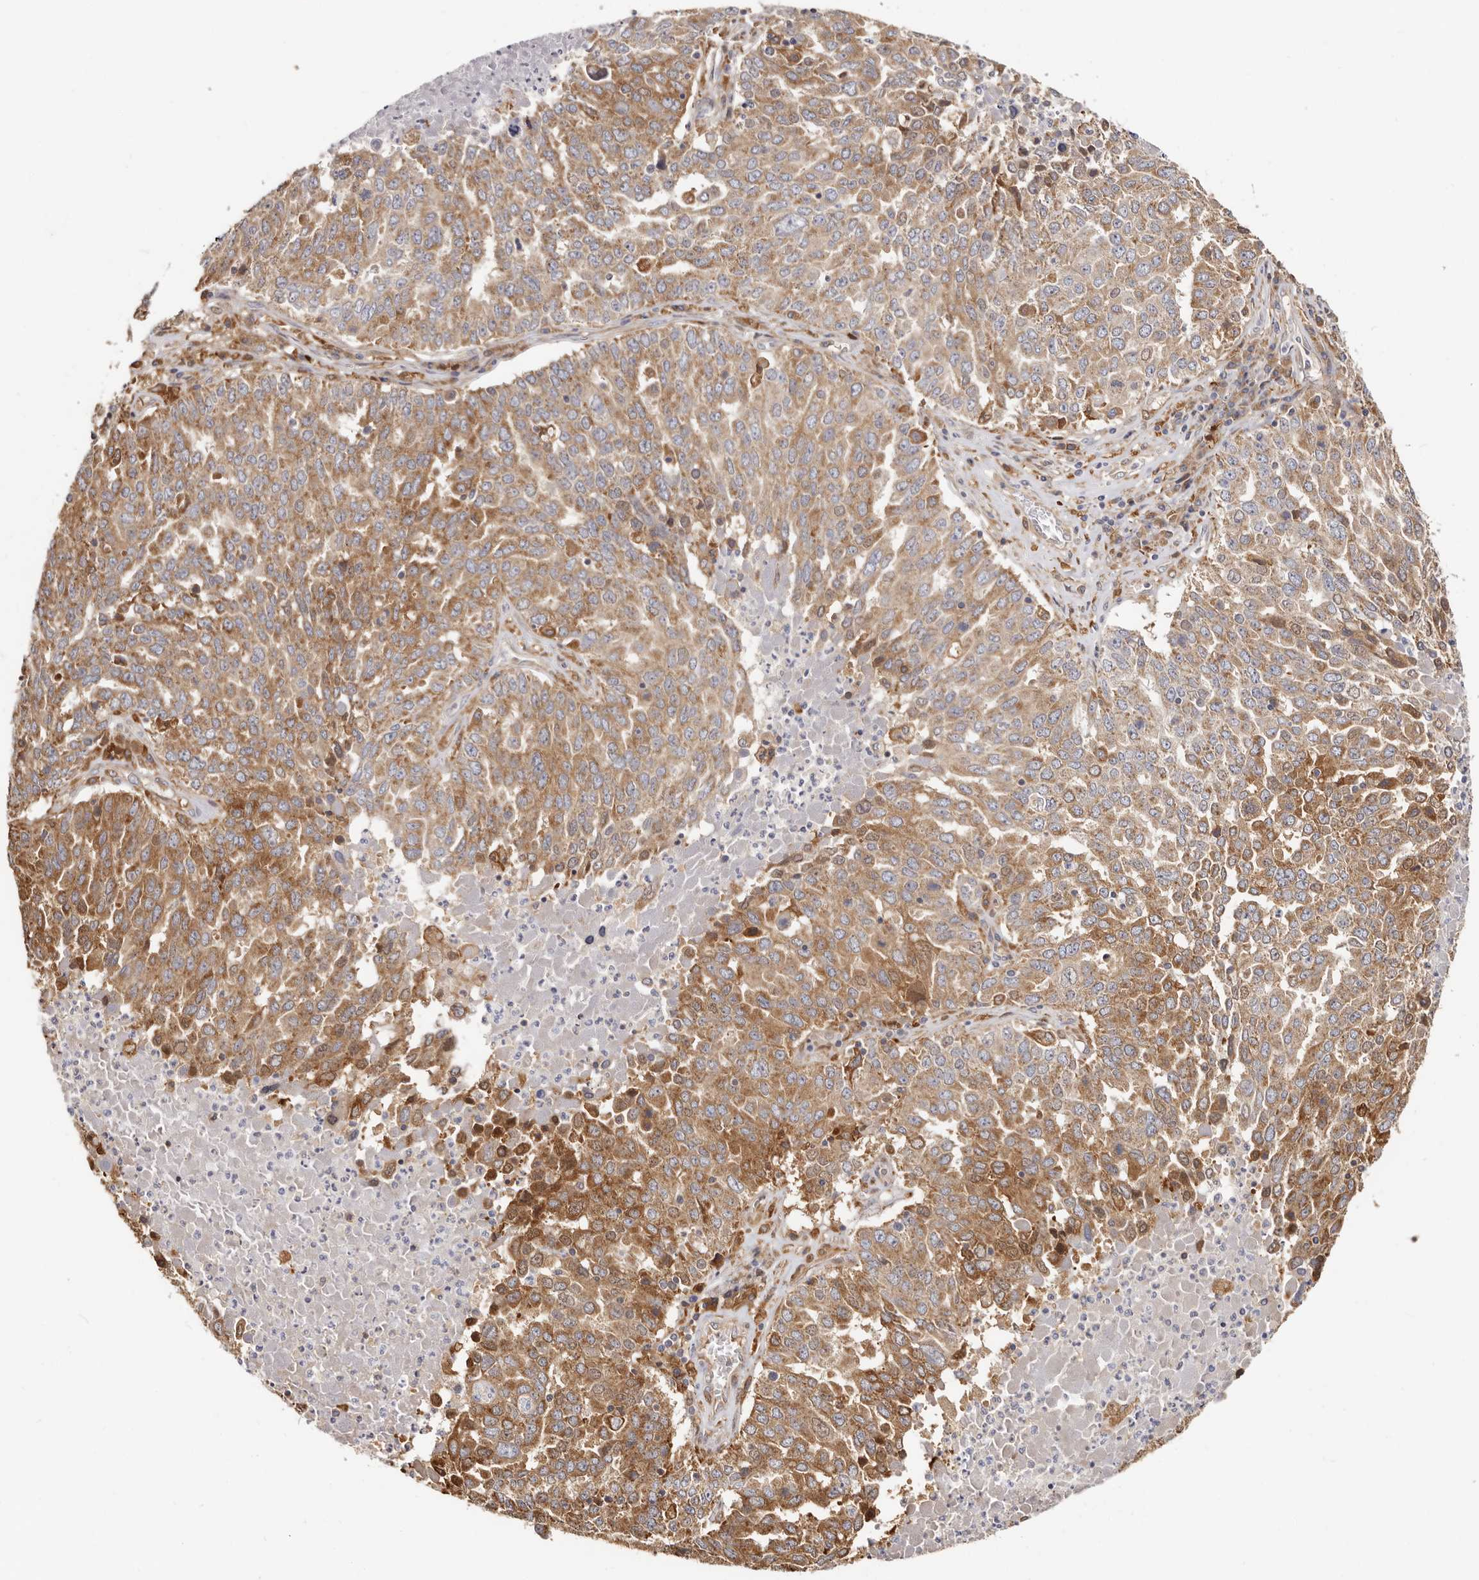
{"staining": {"intensity": "moderate", "quantity": ">75%", "location": "cytoplasmic/membranous"}, "tissue": "ovarian cancer", "cell_type": "Tumor cells", "image_type": "cancer", "snomed": [{"axis": "morphology", "description": "Carcinoma, endometroid"}, {"axis": "topography", "description": "Ovary"}], "caption": "There is medium levels of moderate cytoplasmic/membranous staining in tumor cells of ovarian cancer, as demonstrated by immunohistochemical staining (brown color).", "gene": "LAP3", "patient": {"sex": "female", "age": 62}}